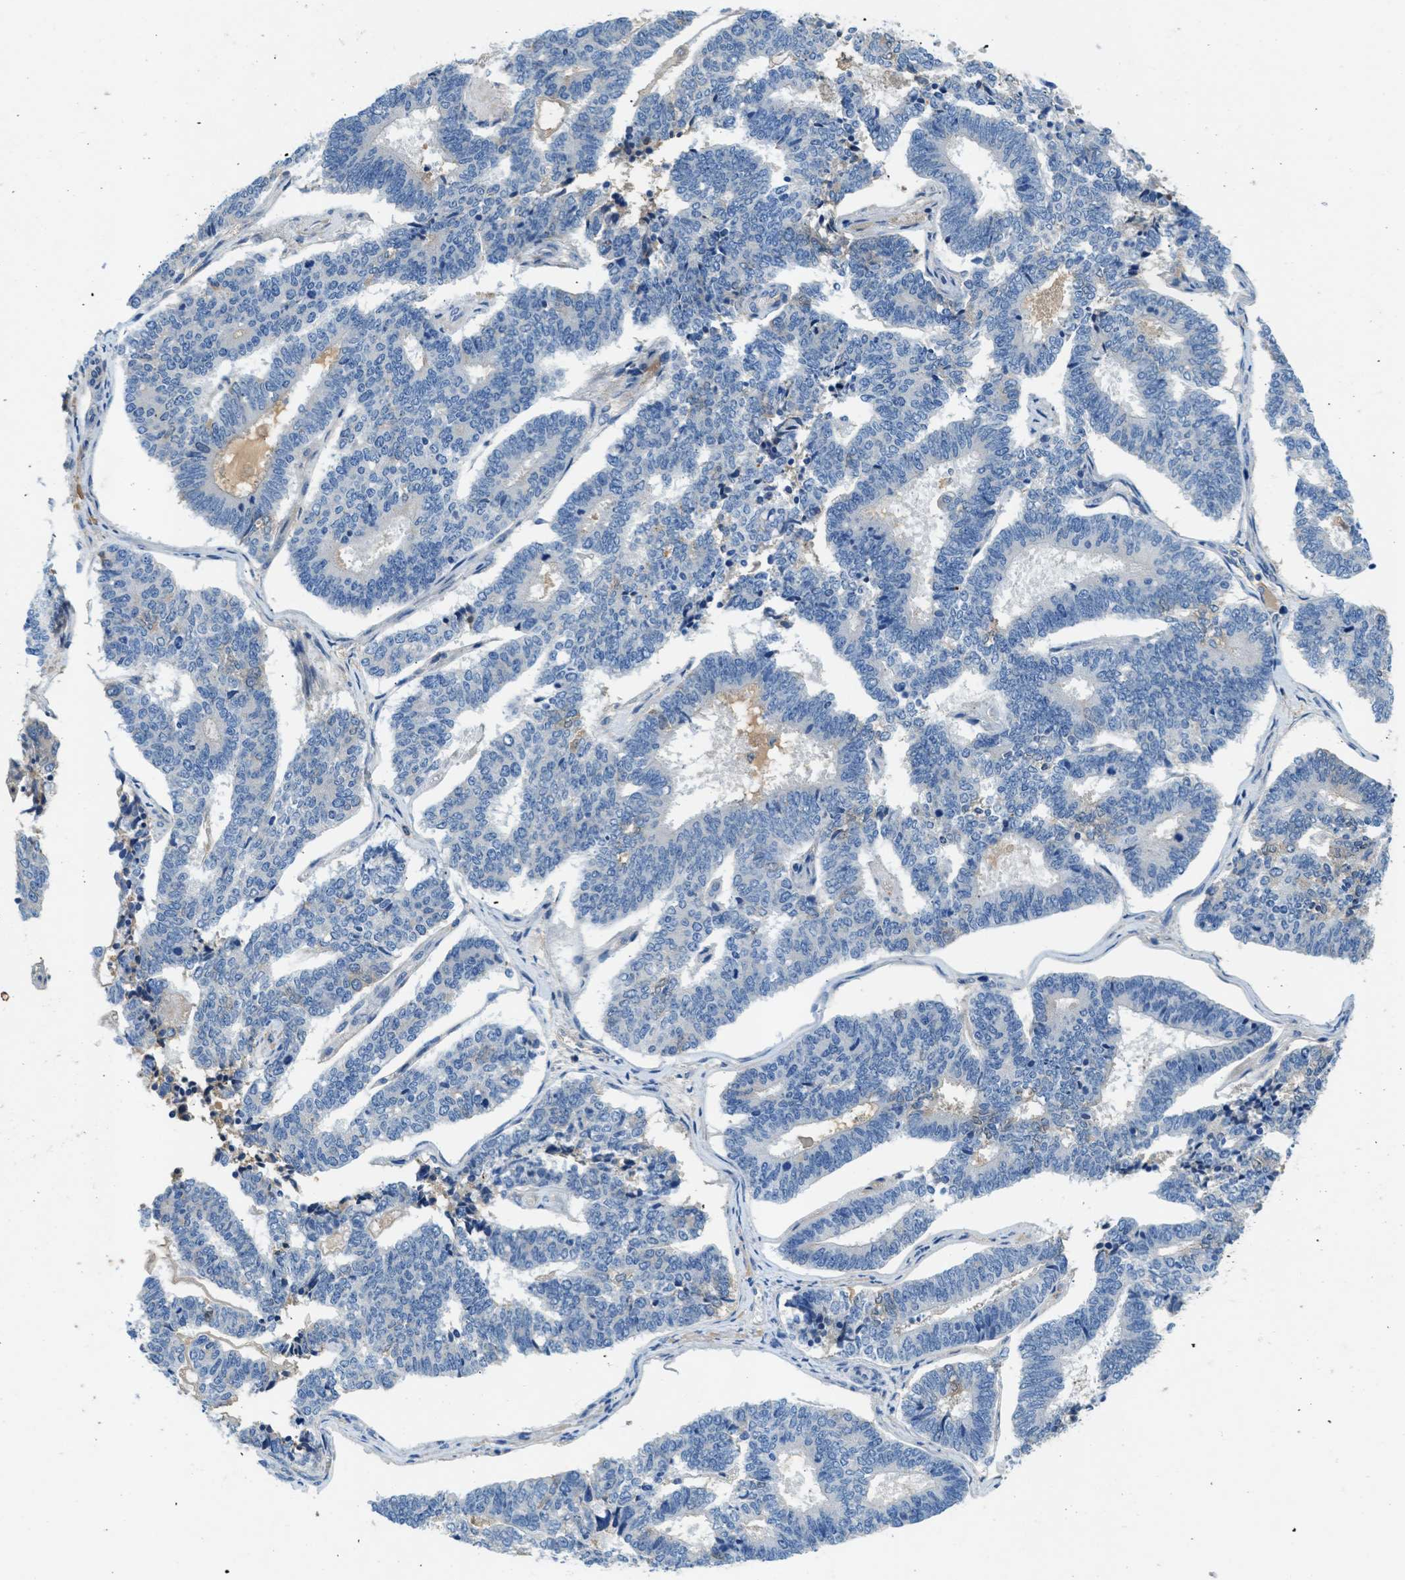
{"staining": {"intensity": "negative", "quantity": "none", "location": "none"}, "tissue": "endometrial cancer", "cell_type": "Tumor cells", "image_type": "cancer", "snomed": [{"axis": "morphology", "description": "Adenocarcinoma, NOS"}, {"axis": "topography", "description": "Endometrium"}], "caption": "An image of endometrial cancer stained for a protein reveals no brown staining in tumor cells.", "gene": "RWDD2B", "patient": {"sex": "female", "age": 70}}